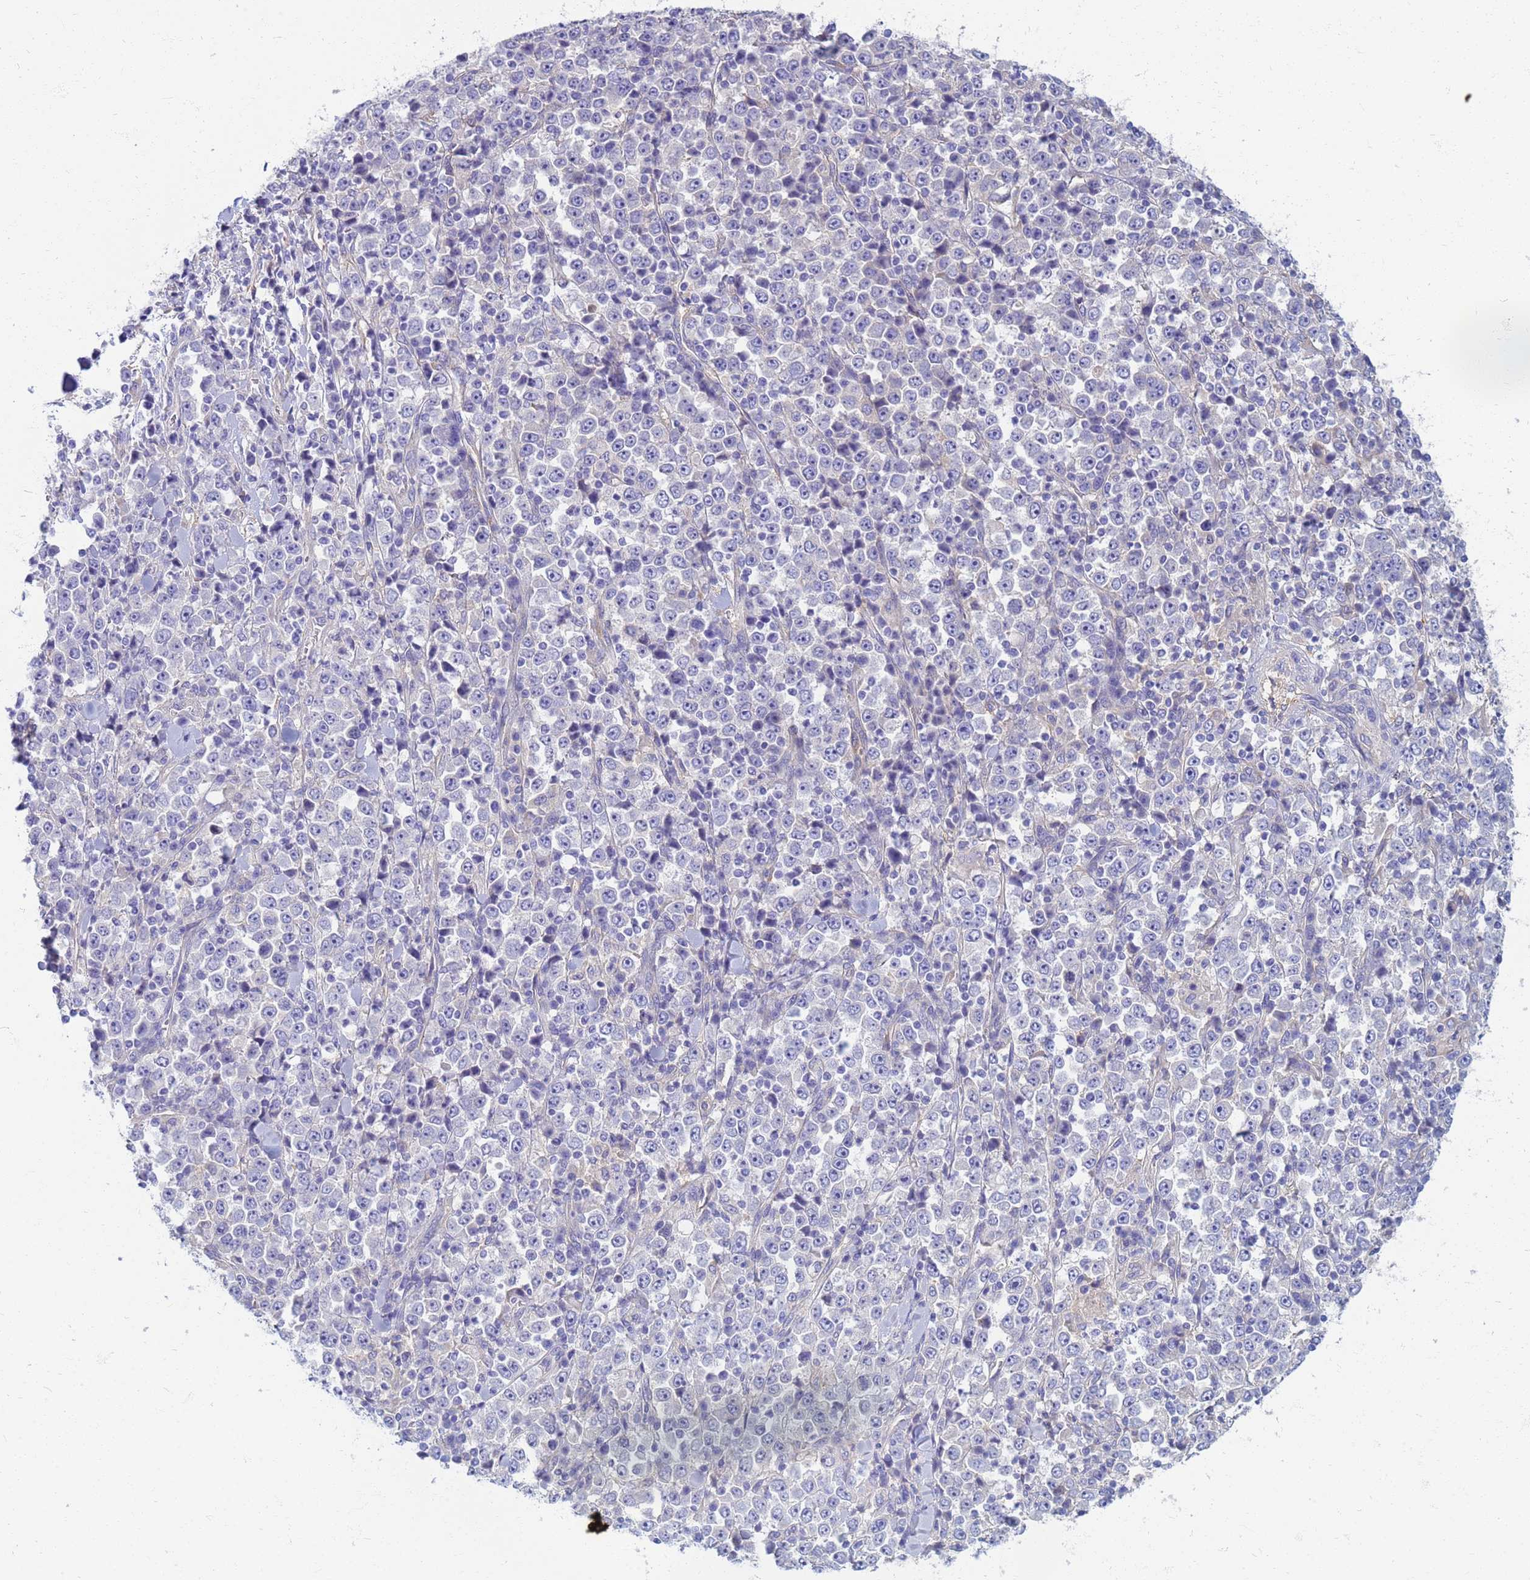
{"staining": {"intensity": "negative", "quantity": "none", "location": "none"}, "tissue": "stomach cancer", "cell_type": "Tumor cells", "image_type": "cancer", "snomed": [{"axis": "morphology", "description": "Normal tissue, NOS"}, {"axis": "morphology", "description": "Adenocarcinoma, NOS"}, {"axis": "topography", "description": "Stomach, upper"}, {"axis": "topography", "description": "Stomach"}], "caption": "Image shows no significant protein expression in tumor cells of stomach adenocarcinoma.", "gene": "EEA1", "patient": {"sex": "male", "age": 59}}